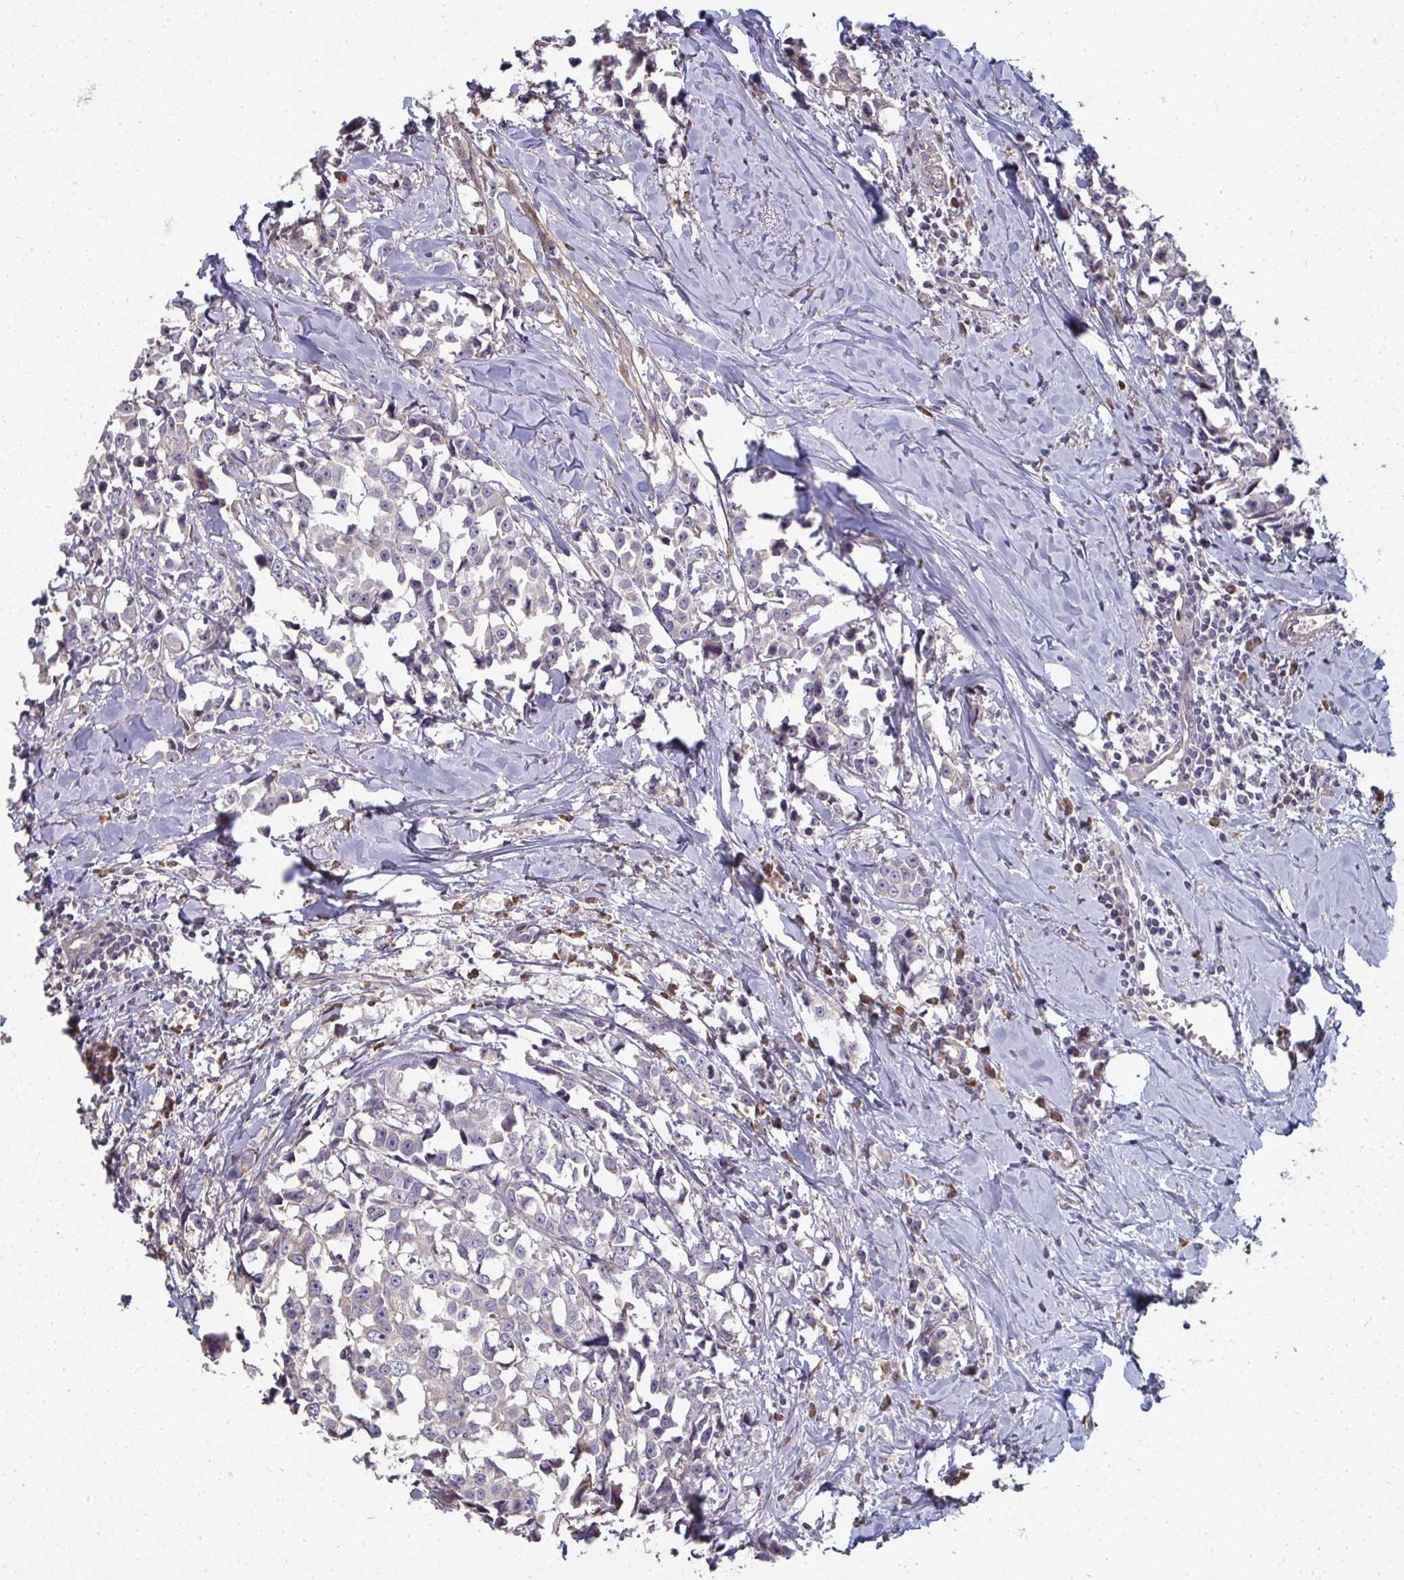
{"staining": {"intensity": "negative", "quantity": "none", "location": "none"}, "tissue": "breast cancer", "cell_type": "Tumor cells", "image_type": "cancer", "snomed": [{"axis": "morphology", "description": "Duct carcinoma"}, {"axis": "topography", "description": "Breast"}], "caption": "The immunohistochemistry photomicrograph has no significant positivity in tumor cells of breast cancer (intraductal carcinoma) tissue.", "gene": "ZFYVE28", "patient": {"sex": "female", "age": 80}}